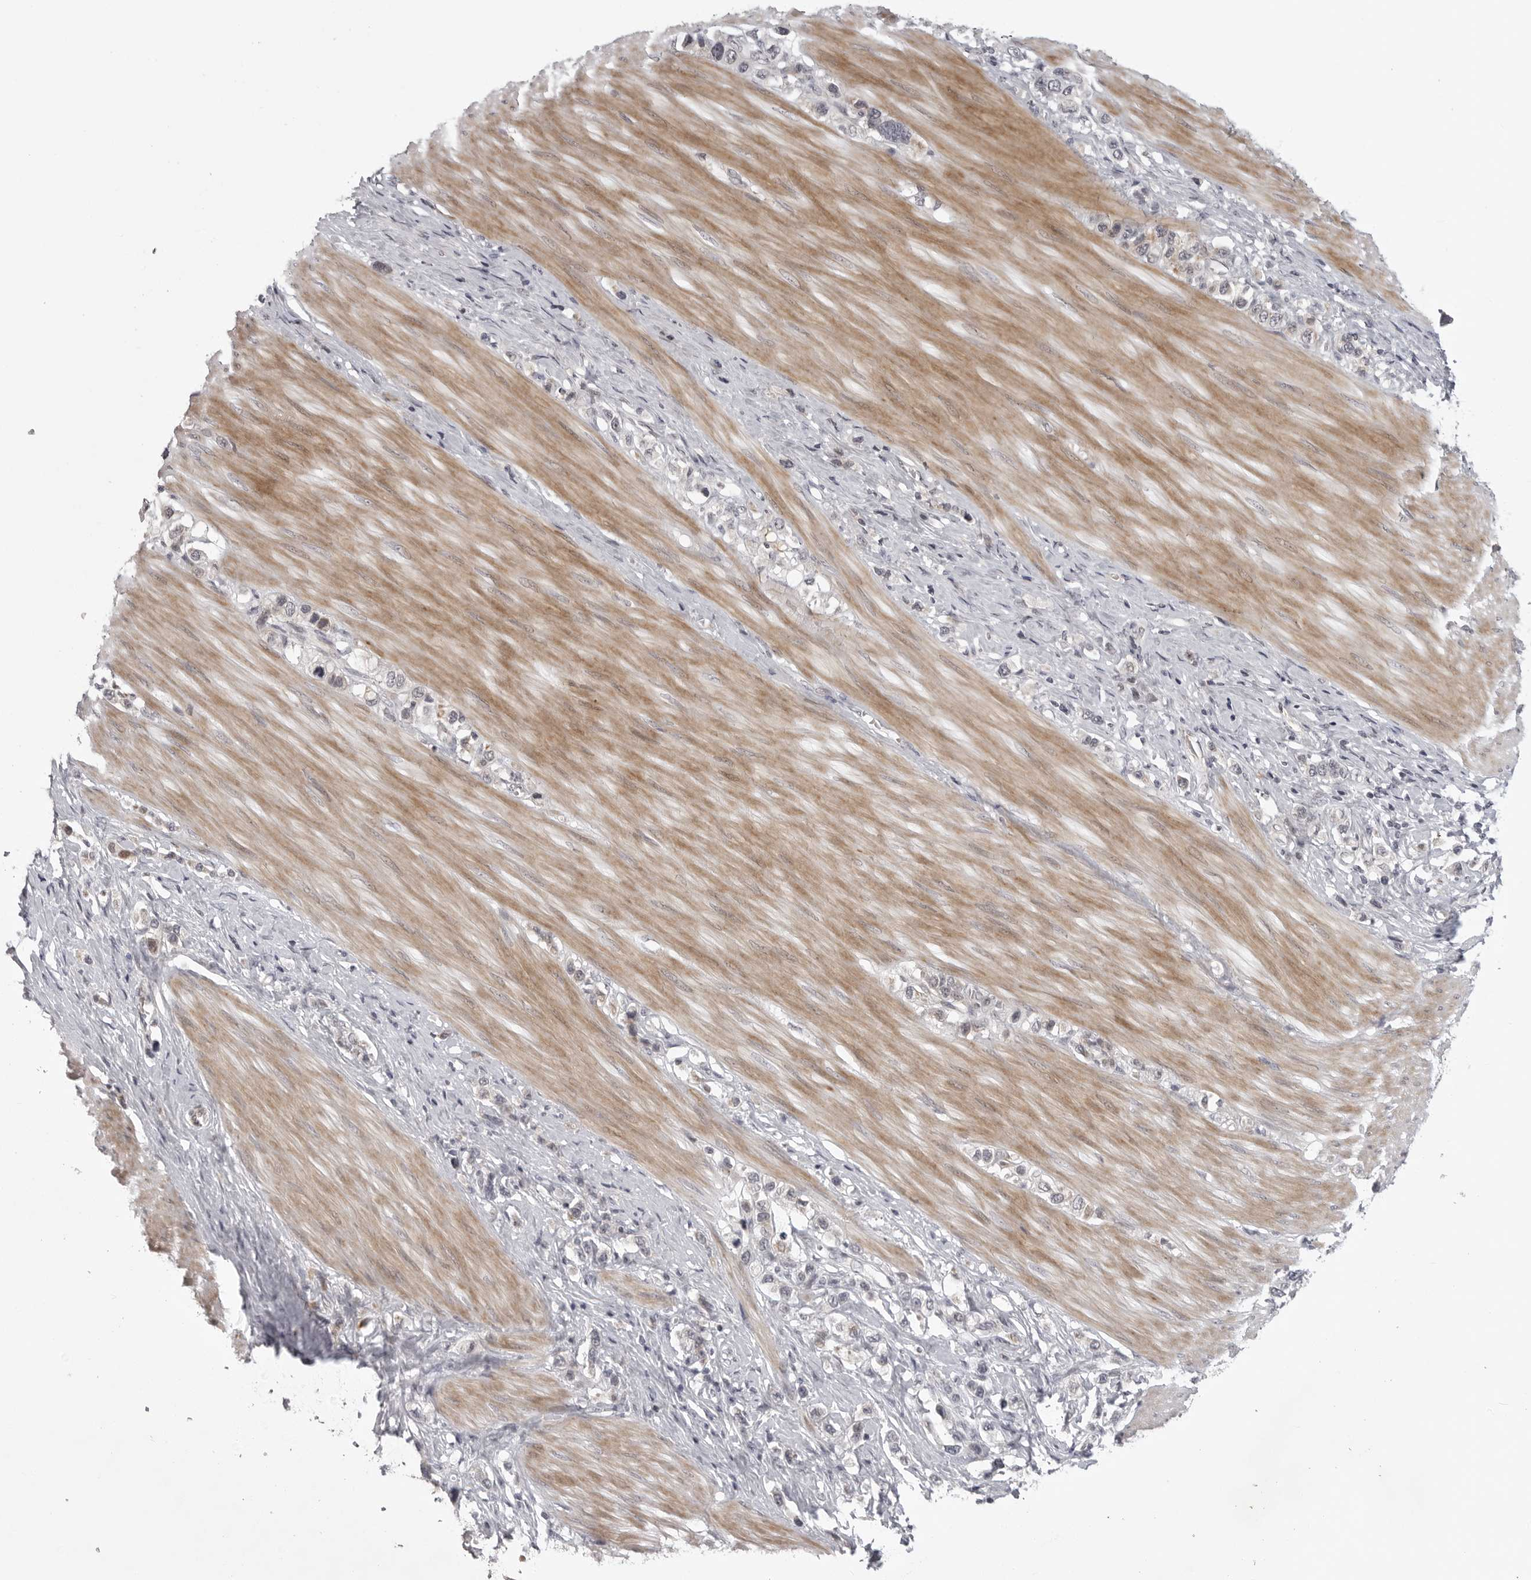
{"staining": {"intensity": "negative", "quantity": "none", "location": "none"}, "tissue": "stomach cancer", "cell_type": "Tumor cells", "image_type": "cancer", "snomed": [{"axis": "morphology", "description": "Adenocarcinoma, NOS"}, {"axis": "topography", "description": "Stomach"}], "caption": "Tumor cells are negative for brown protein staining in stomach cancer.", "gene": "CD300LD", "patient": {"sex": "female", "age": 65}}